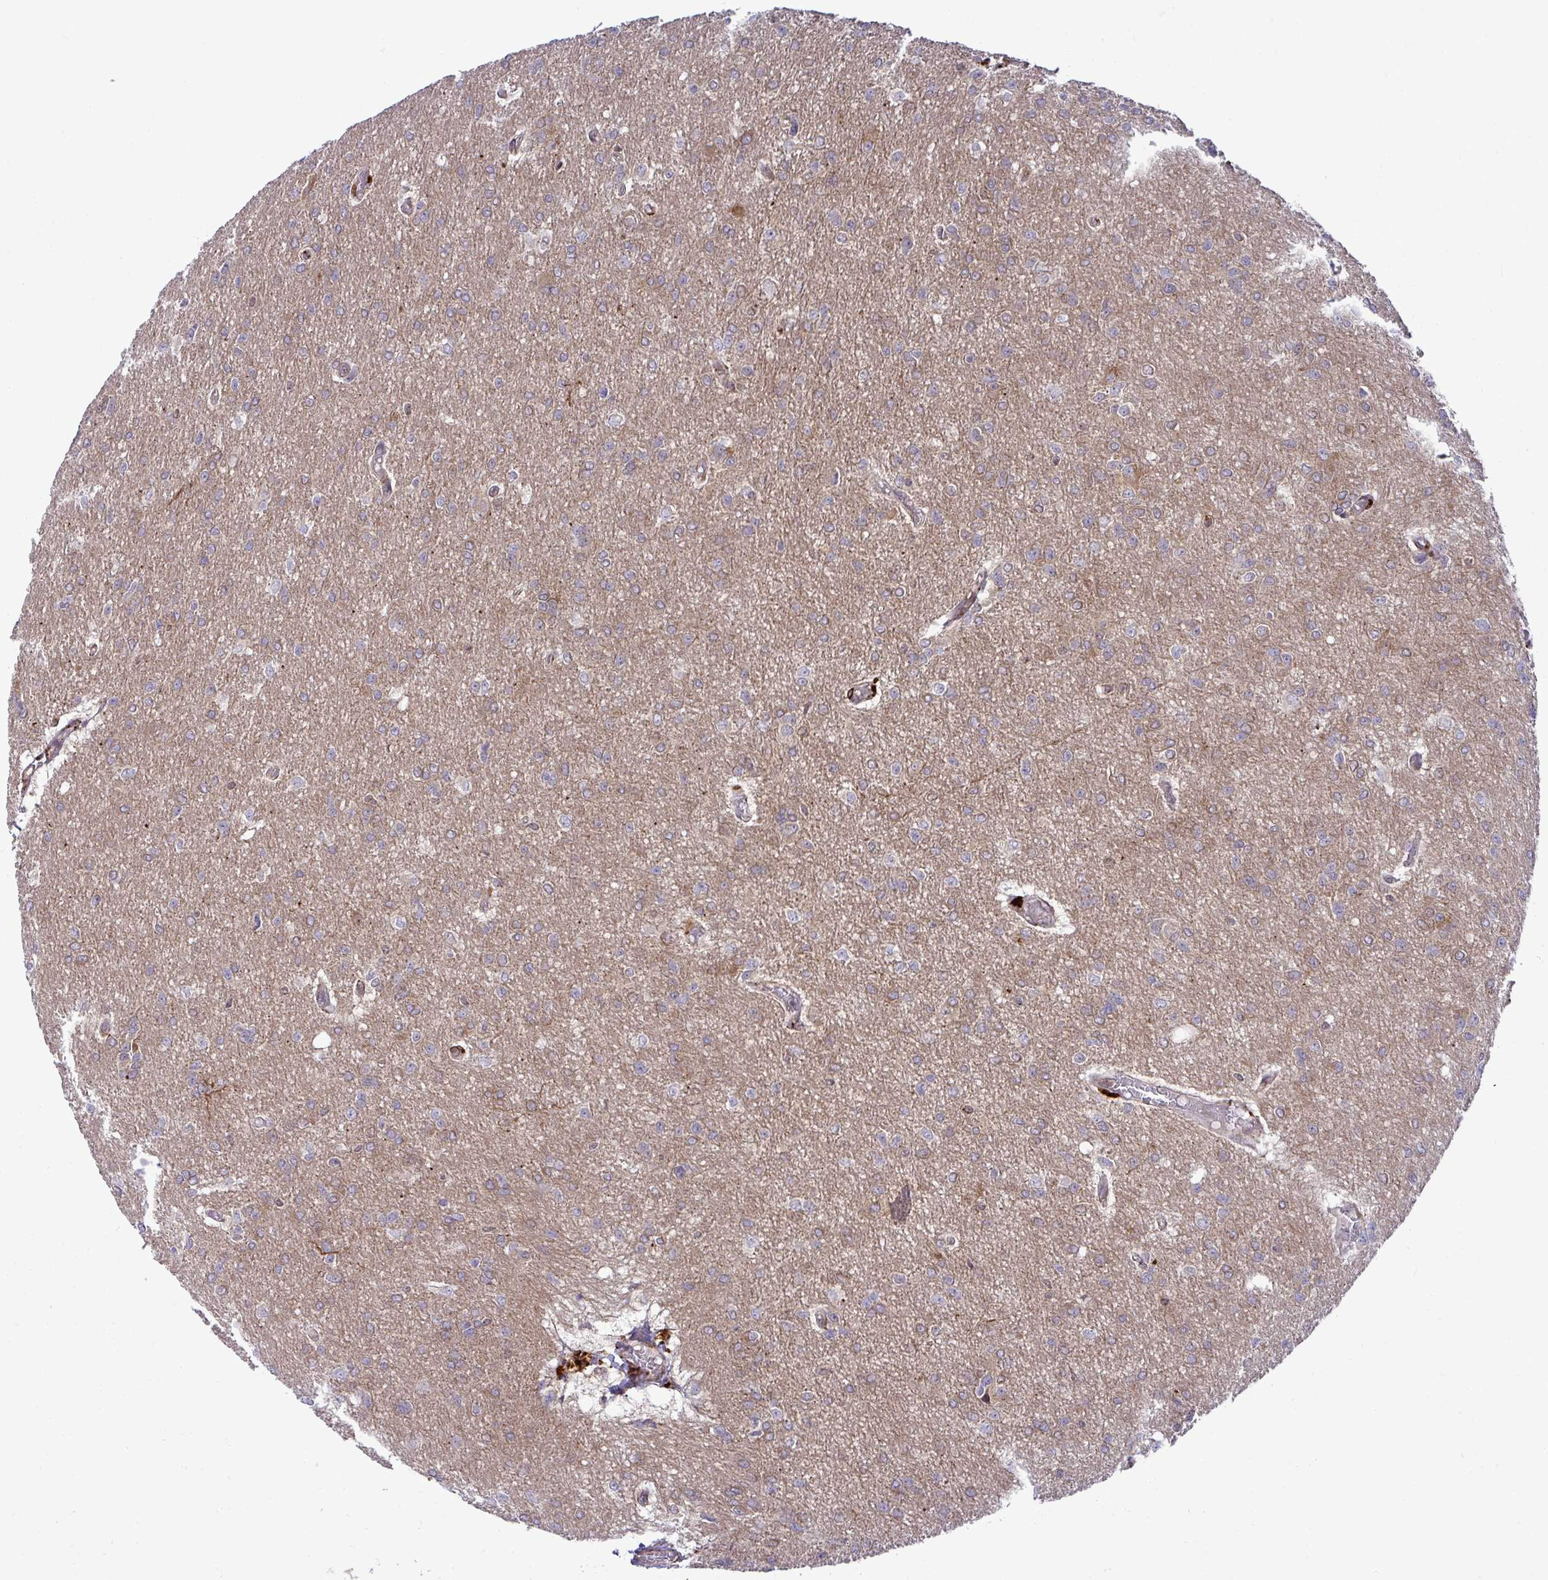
{"staining": {"intensity": "weak", "quantity": "25%-75%", "location": "cytoplasmic/membranous"}, "tissue": "glioma", "cell_type": "Tumor cells", "image_type": "cancer", "snomed": [{"axis": "morphology", "description": "Glioma, malignant, Low grade"}, {"axis": "topography", "description": "Brain"}], "caption": "A micrograph of glioma stained for a protein demonstrates weak cytoplasmic/membranous brown staining in tumor cells.", "gene": "TRIM44", "patient": {"sex": "male", "age": 26}}